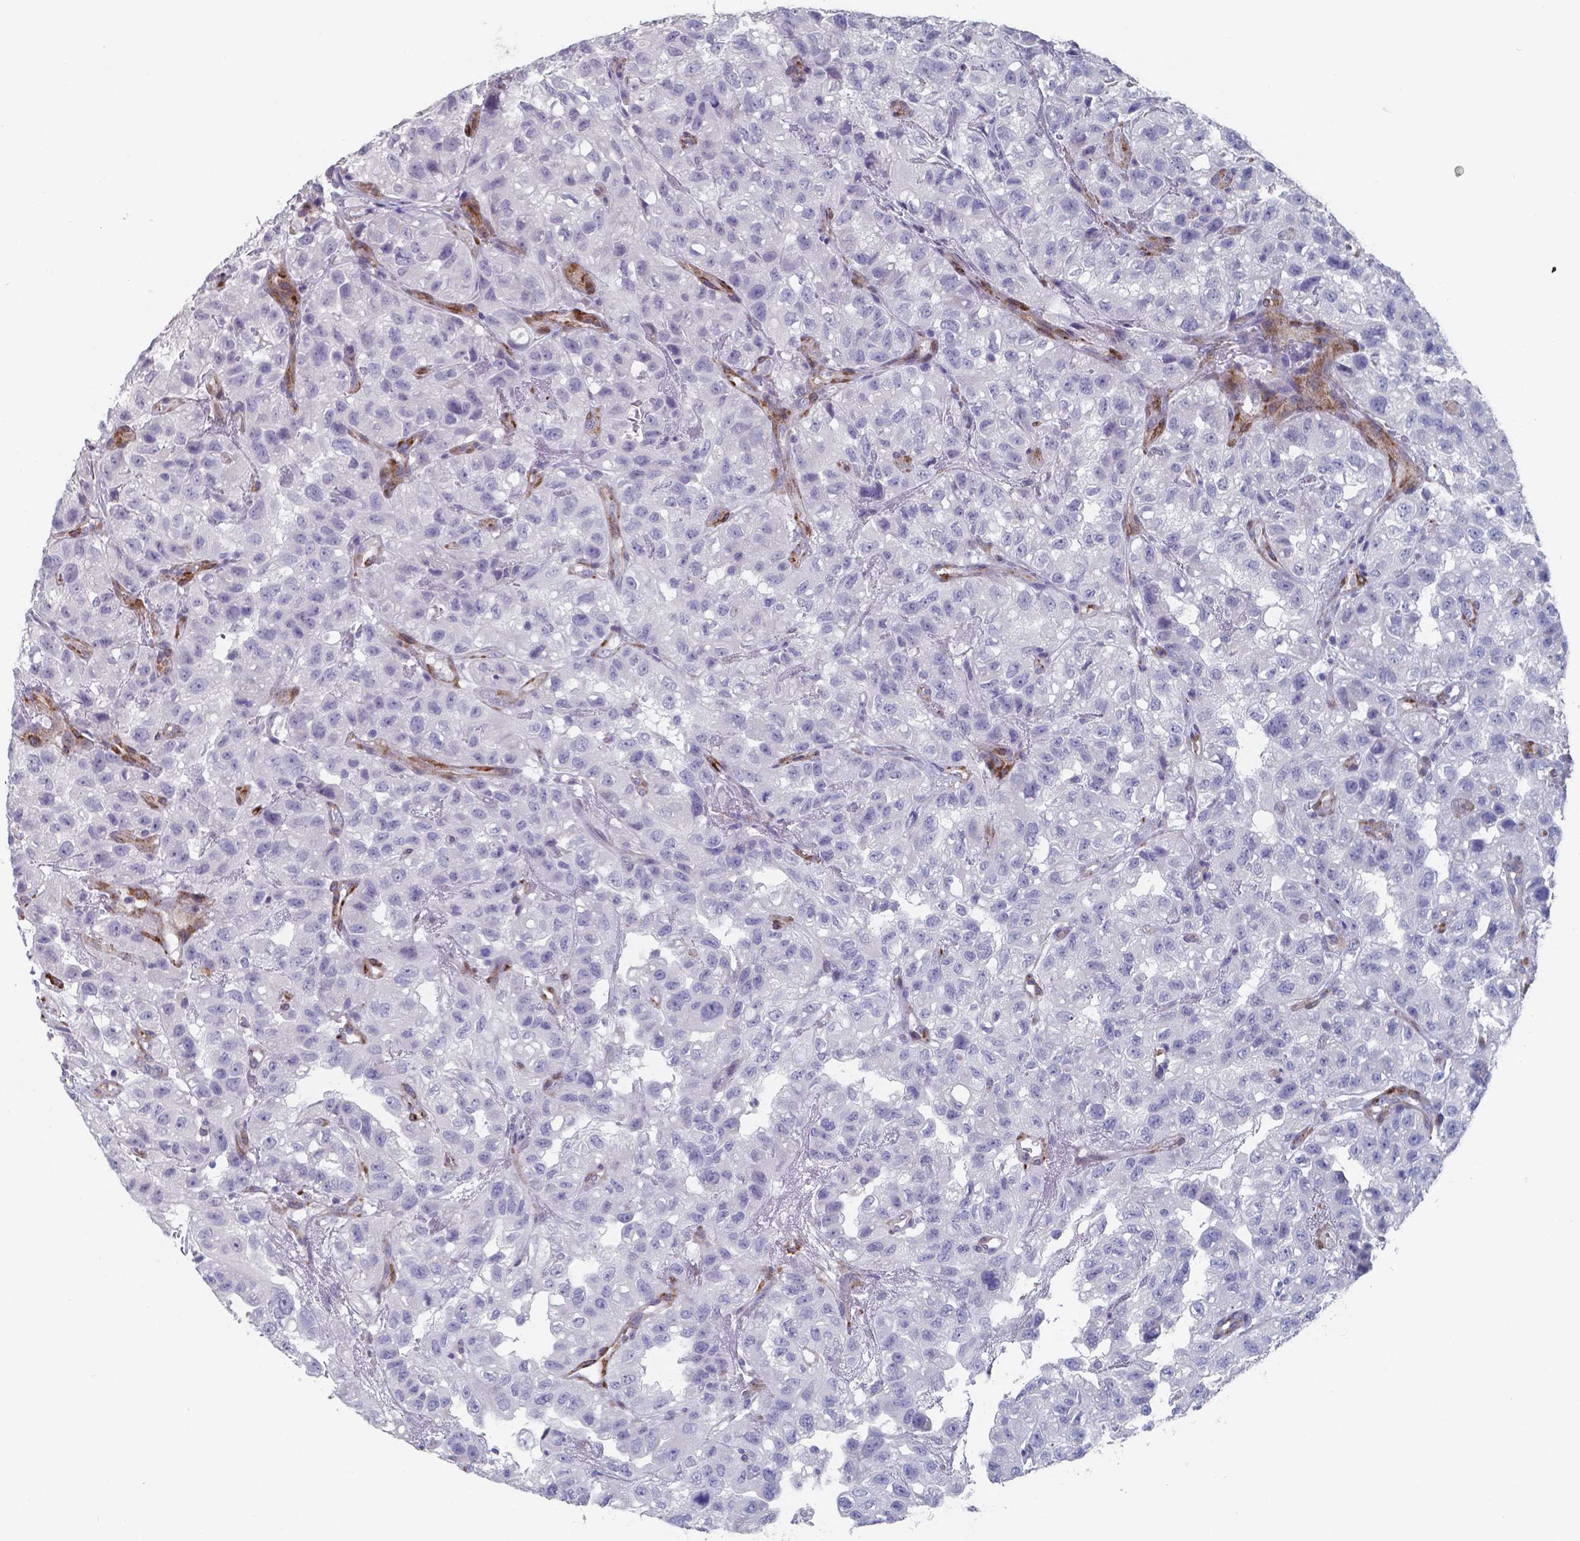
{"staining": {"intensity": "negative", "quantity": "none", "location": "none"}, "tissue": "renal cancer", "cell_type": "Tumor cells", "image_type": "cancer", "snomed": [{"axis": "morphology", "description": "Adenocarcinoma, NOS"}, {"axis": "topography", "description": "Kidney"}], "caption": "There is no significant positivity in tumor cells of adenocarcinoma (renal).", "gene": "PLA2R1", "patient": {"sex": "male", "age": 64}}